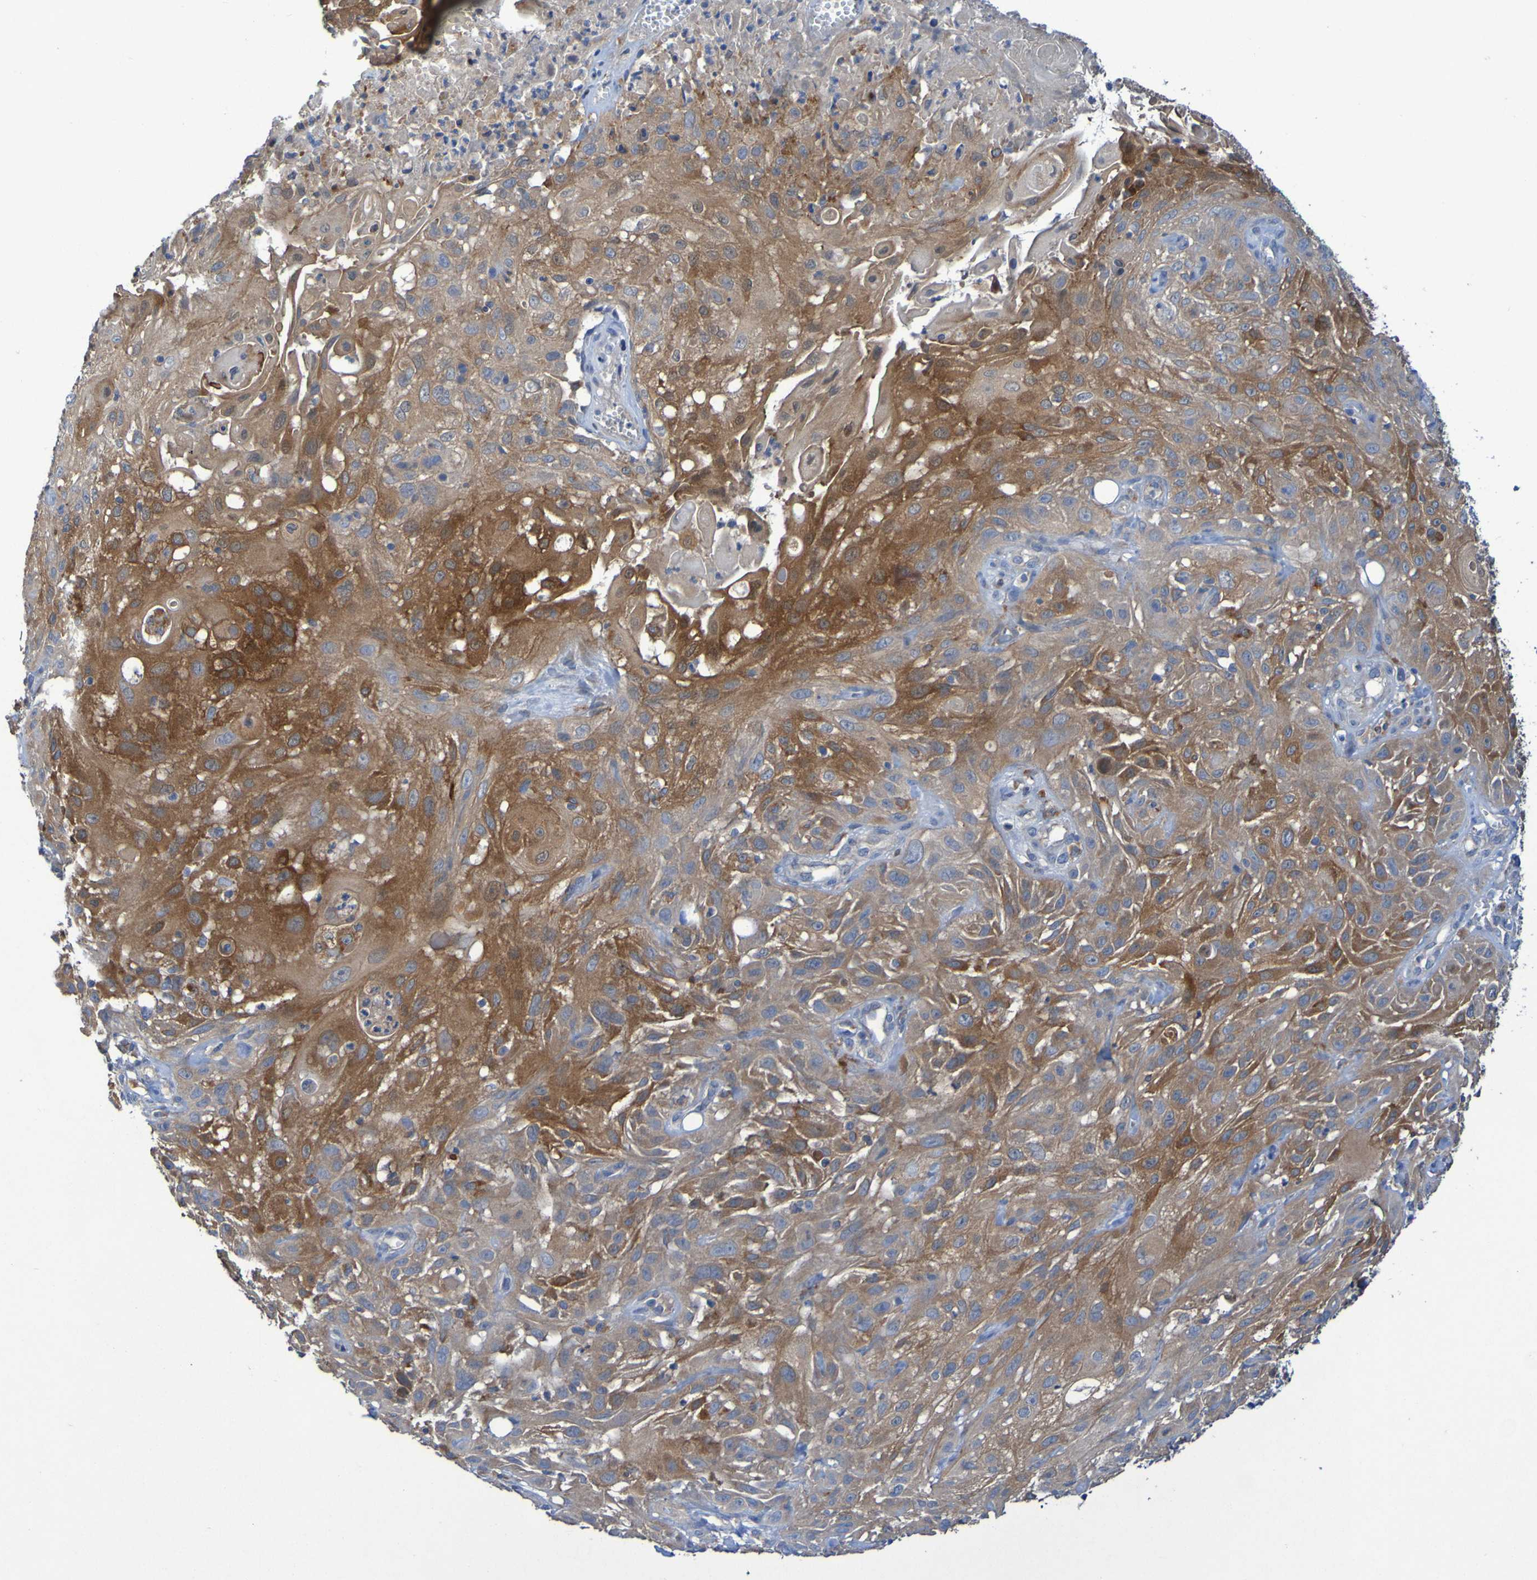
{"staining": {"intensity": "moderate", "quantity": ">75%", "location": "cytoplasmic/membranous"}, "tissue": "skin cancer", "cell_type": "Tumor cells", "image_type": "cancer", "snomed": [{"axis": "morphology", "description": "Squamous cell carcinoma, NOS"}, {"axis": "topography", "description": "Skin"}], "caption": "Immunohistochemical staining of skin squamous cell carcinoma demonstrates moderate cytoplasmic/membranous protein staining in approximately >75% of tumor cells.", "gene": "ARHGEF16", "patient": {"sex": "male", "age": 75}}